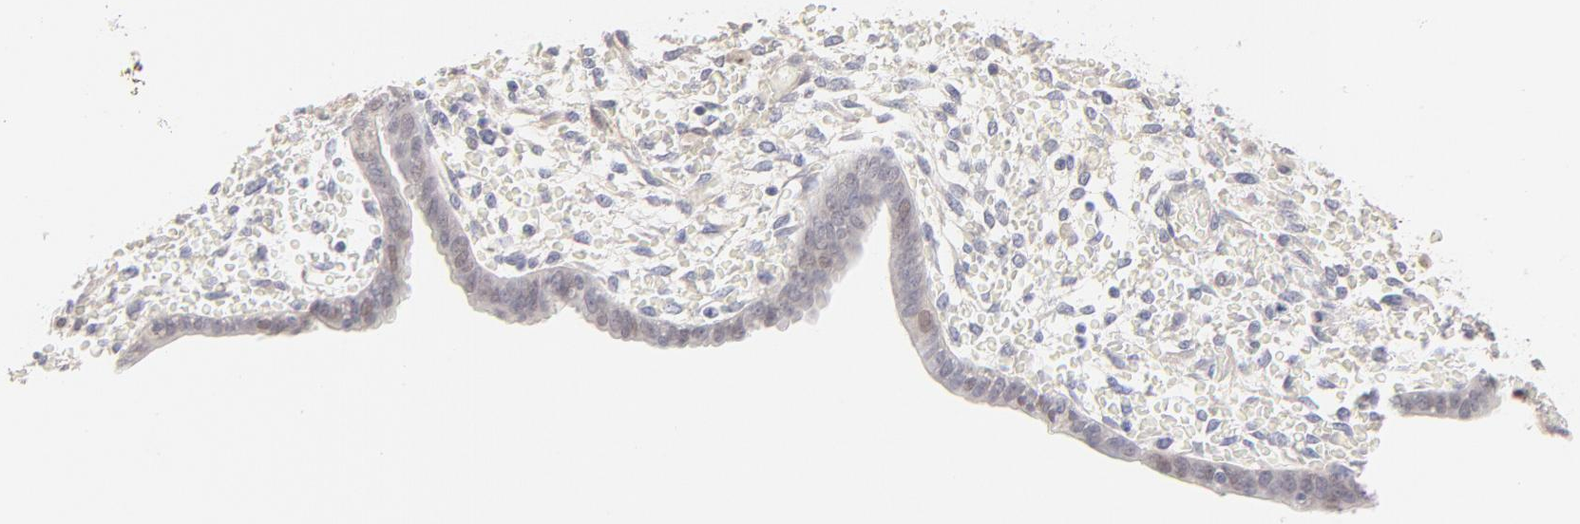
{"staining": {"intensity": "negative", "quantity": "none", "location": "none"}, "tissue": "endometrium", "cell_type": "Cells in endometrial stroma", "image_type": "normal", "snomed": [{"axis": "morphology", "description": "Normal tissue, NOS"}, {"axis": "topography", "description": "Endometrium"}], "caption": "A high-resolution histopathology image shows immunohistochemistry (IHC) staining of unremarkable endometrium, which demonstrates no significant staining in cells in endometrial stroma. The staining is performed using DAB brown chromogen with nuclei counter-stained in using hematoxylin.", "gene": "ELF3", "patient": {"sex": "female", "age": 42}}